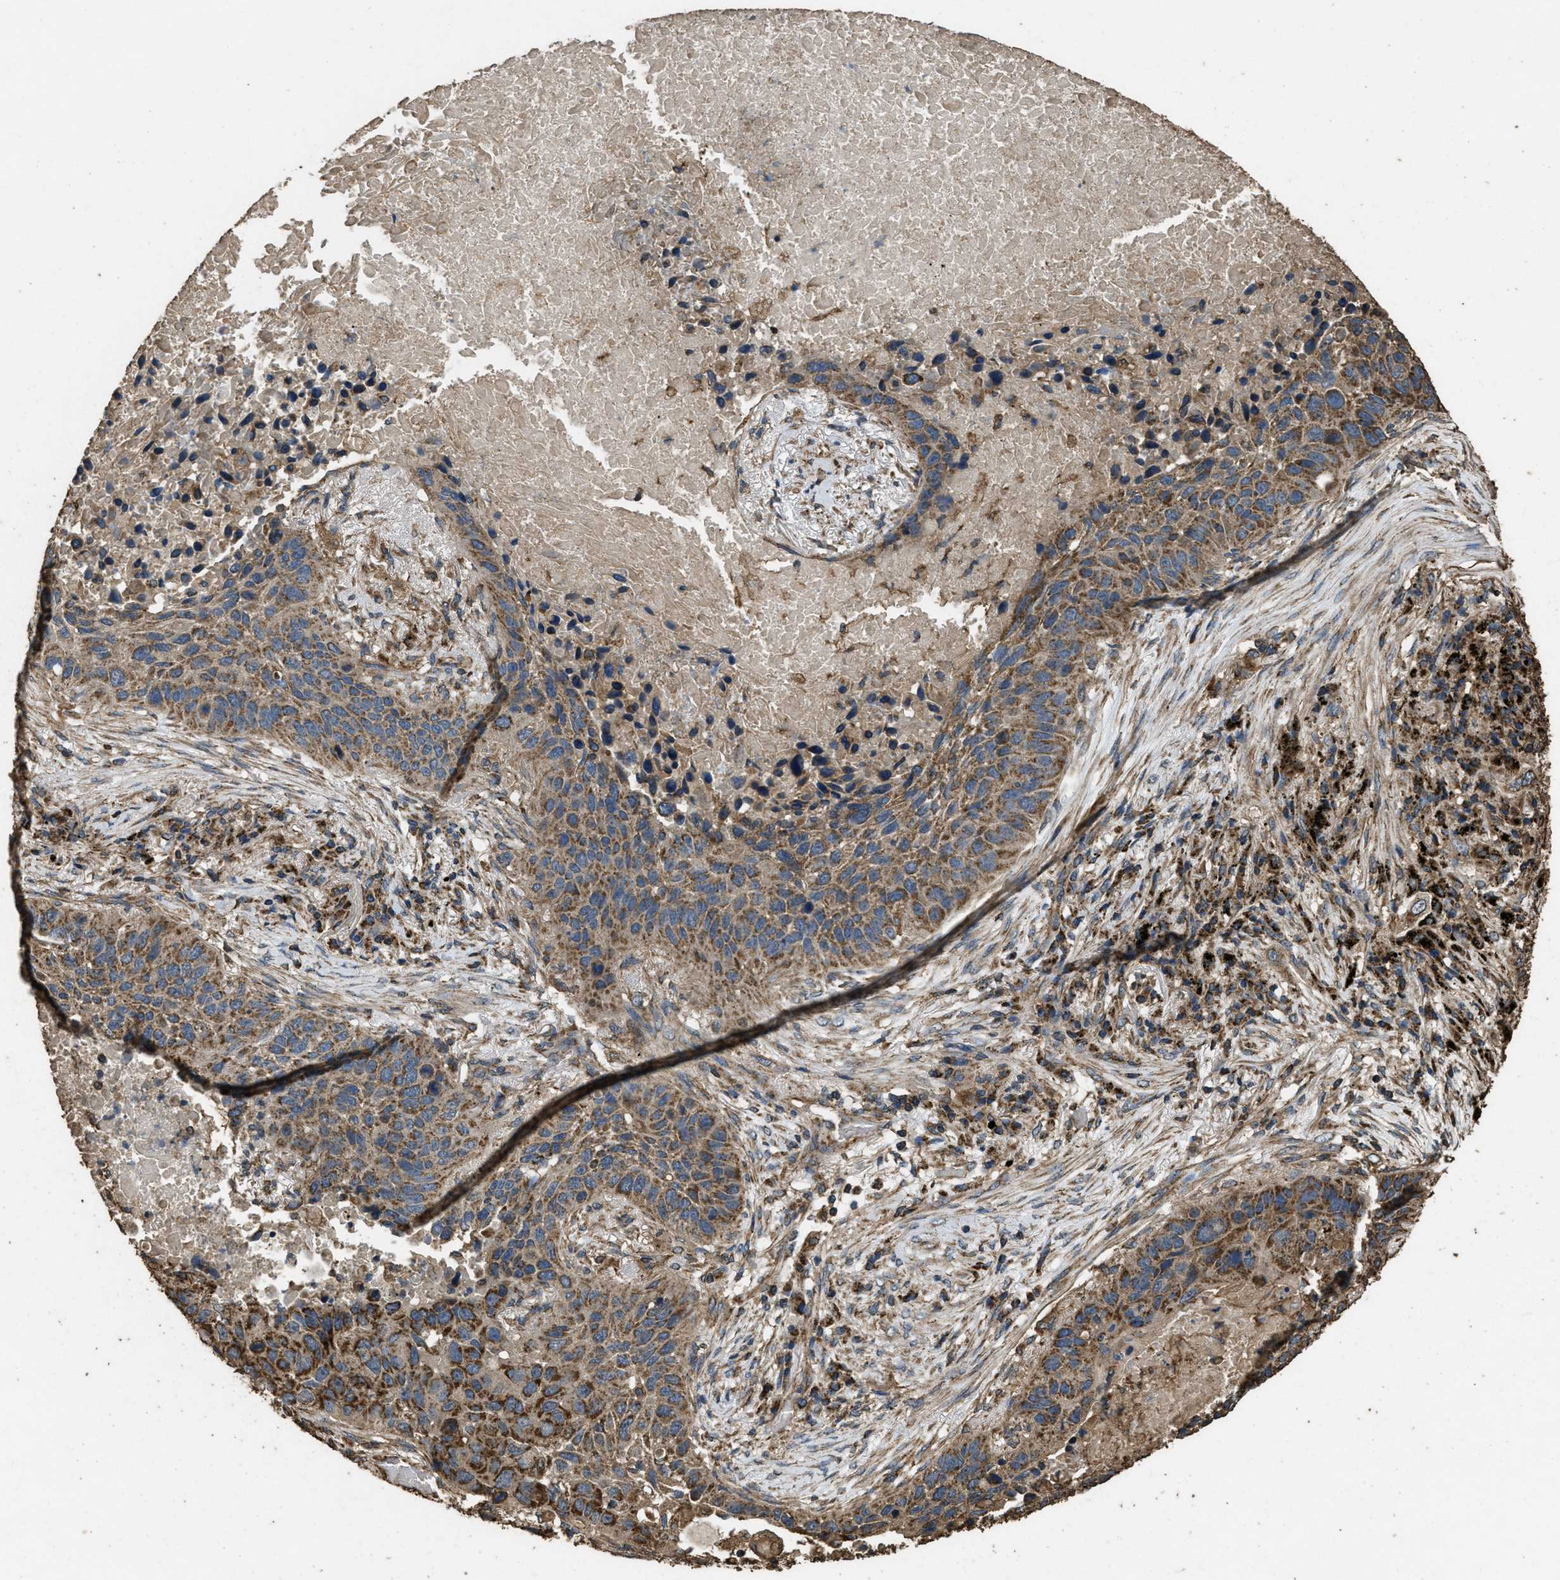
{"staining": {"intensity": "moderate", "quantity": ">75%", "location": "cytoplasmic/membranous"}, "tissue": "lung cancer", "cell_type": "Tumor cells", "image_type": "cancer", "snomed": [{"axis": "morphology", "description": "Squamous cell carcinoma, NOS"}, {"axis": "topography", "description": "Lung"}], "caption": "This is a photomicrograph of immunohistochemistry (IHC) staining of lung squamous cell carcinoma, which shows moderate staining in the cytoplasmic/membranous of tumor cells.", "gene": "CYRIA", "patient": {"sex": "male", "age": 57}}